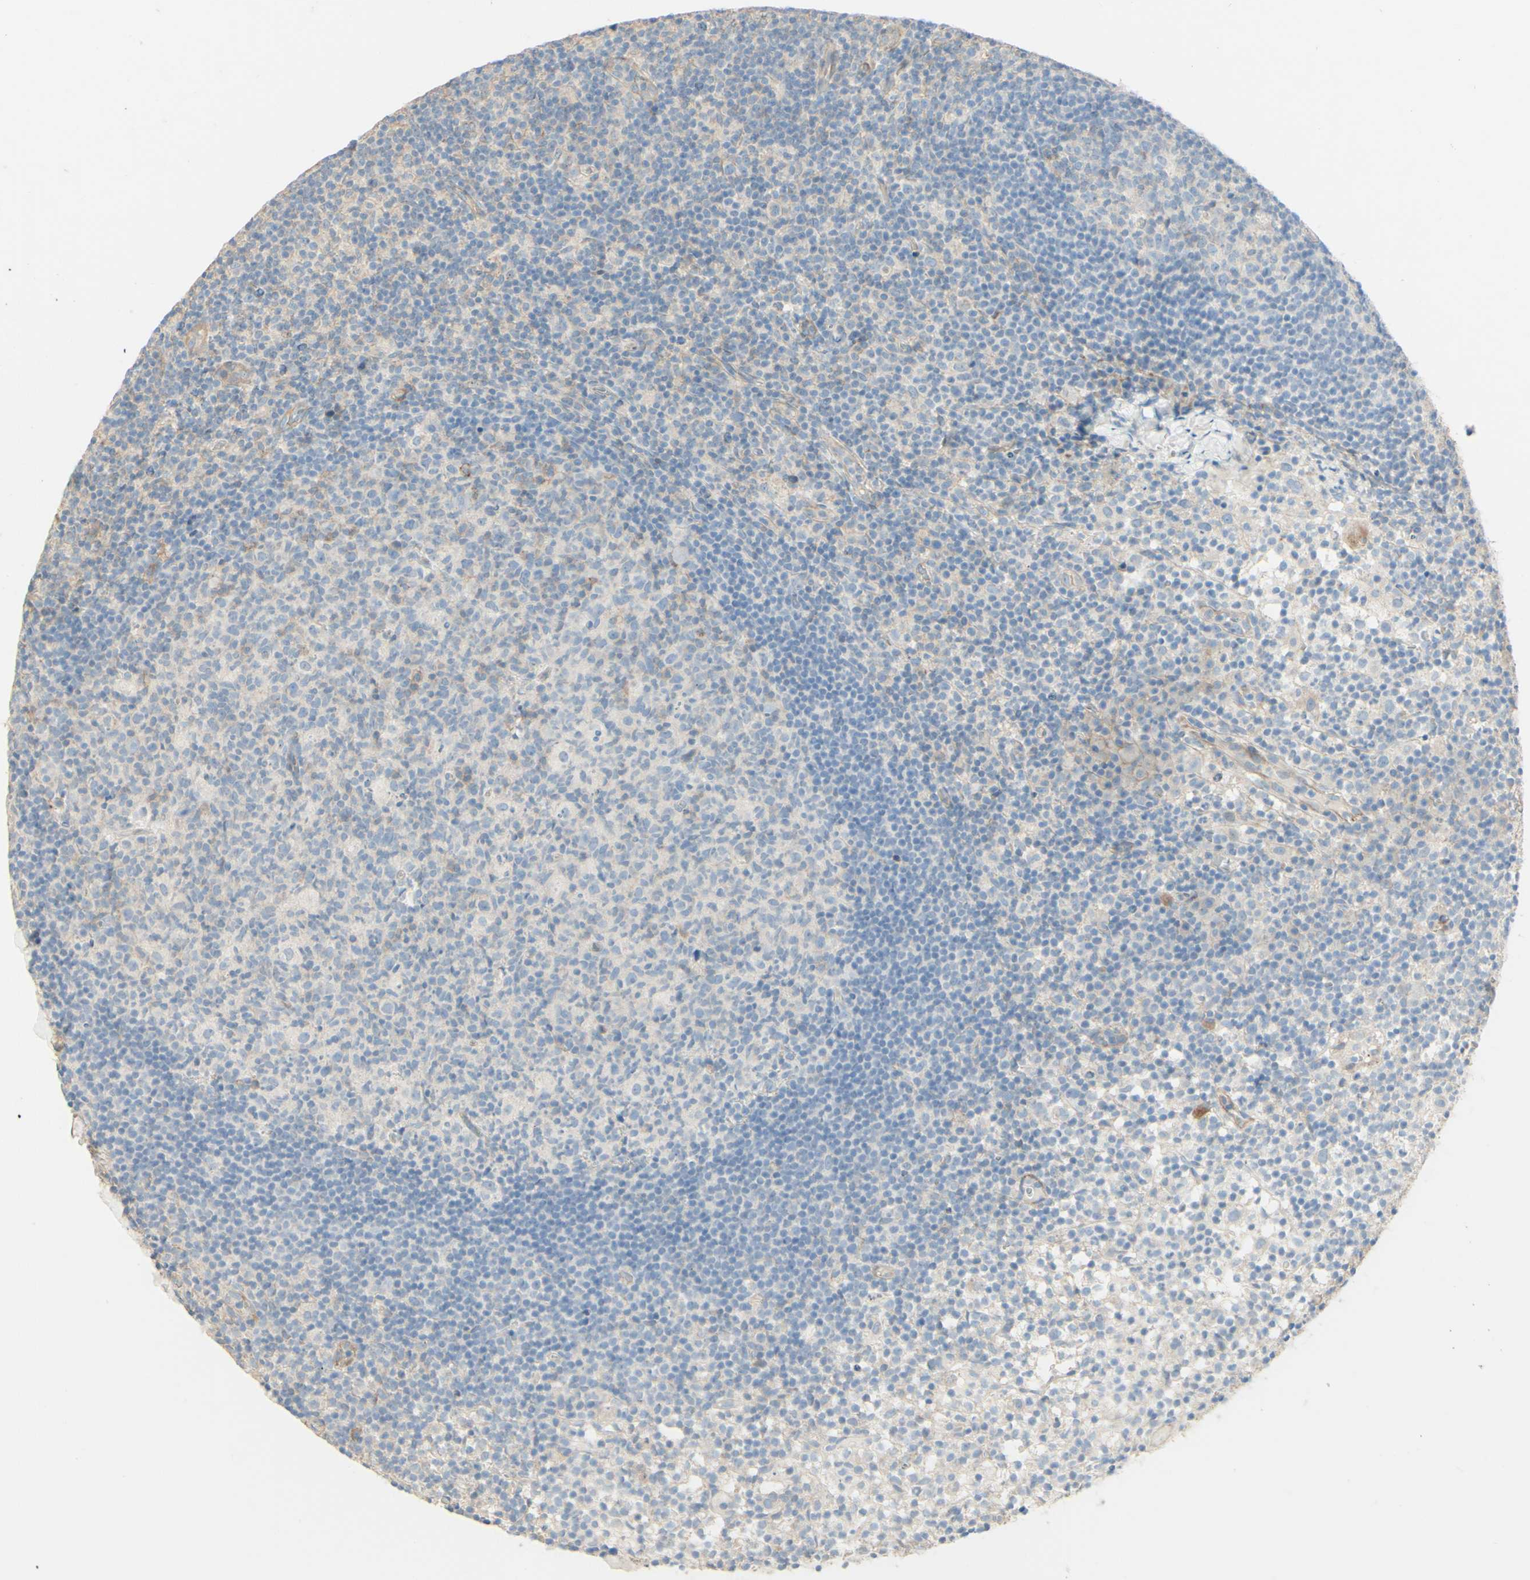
{"staining": {"intensity": "weak", "quantity": "<25%", "location": "cytoplasmic/membranous"}, "tissue": "lymph node", "cell_type": "Germinal center cells", "image_type": "normal", "snomed": [{"axis": "morphology", "description": "Normal tissue, NOS"}, {"axis": "morphology", "description": "Inflammation, NOS"}, {"axis": "topography", "description": "Lymph node"}], "caption": "Immunohistochemistry (IHC) of benign human lymph node shows no expression in germinal center cells. The staining is performed using DAB (3,3'-diaminobenzidine) brown chromogen with nuclei counter-stained in using hematoxylin.", "gene": "RNF149", "patient": {"sex": "male", "age": 55}}